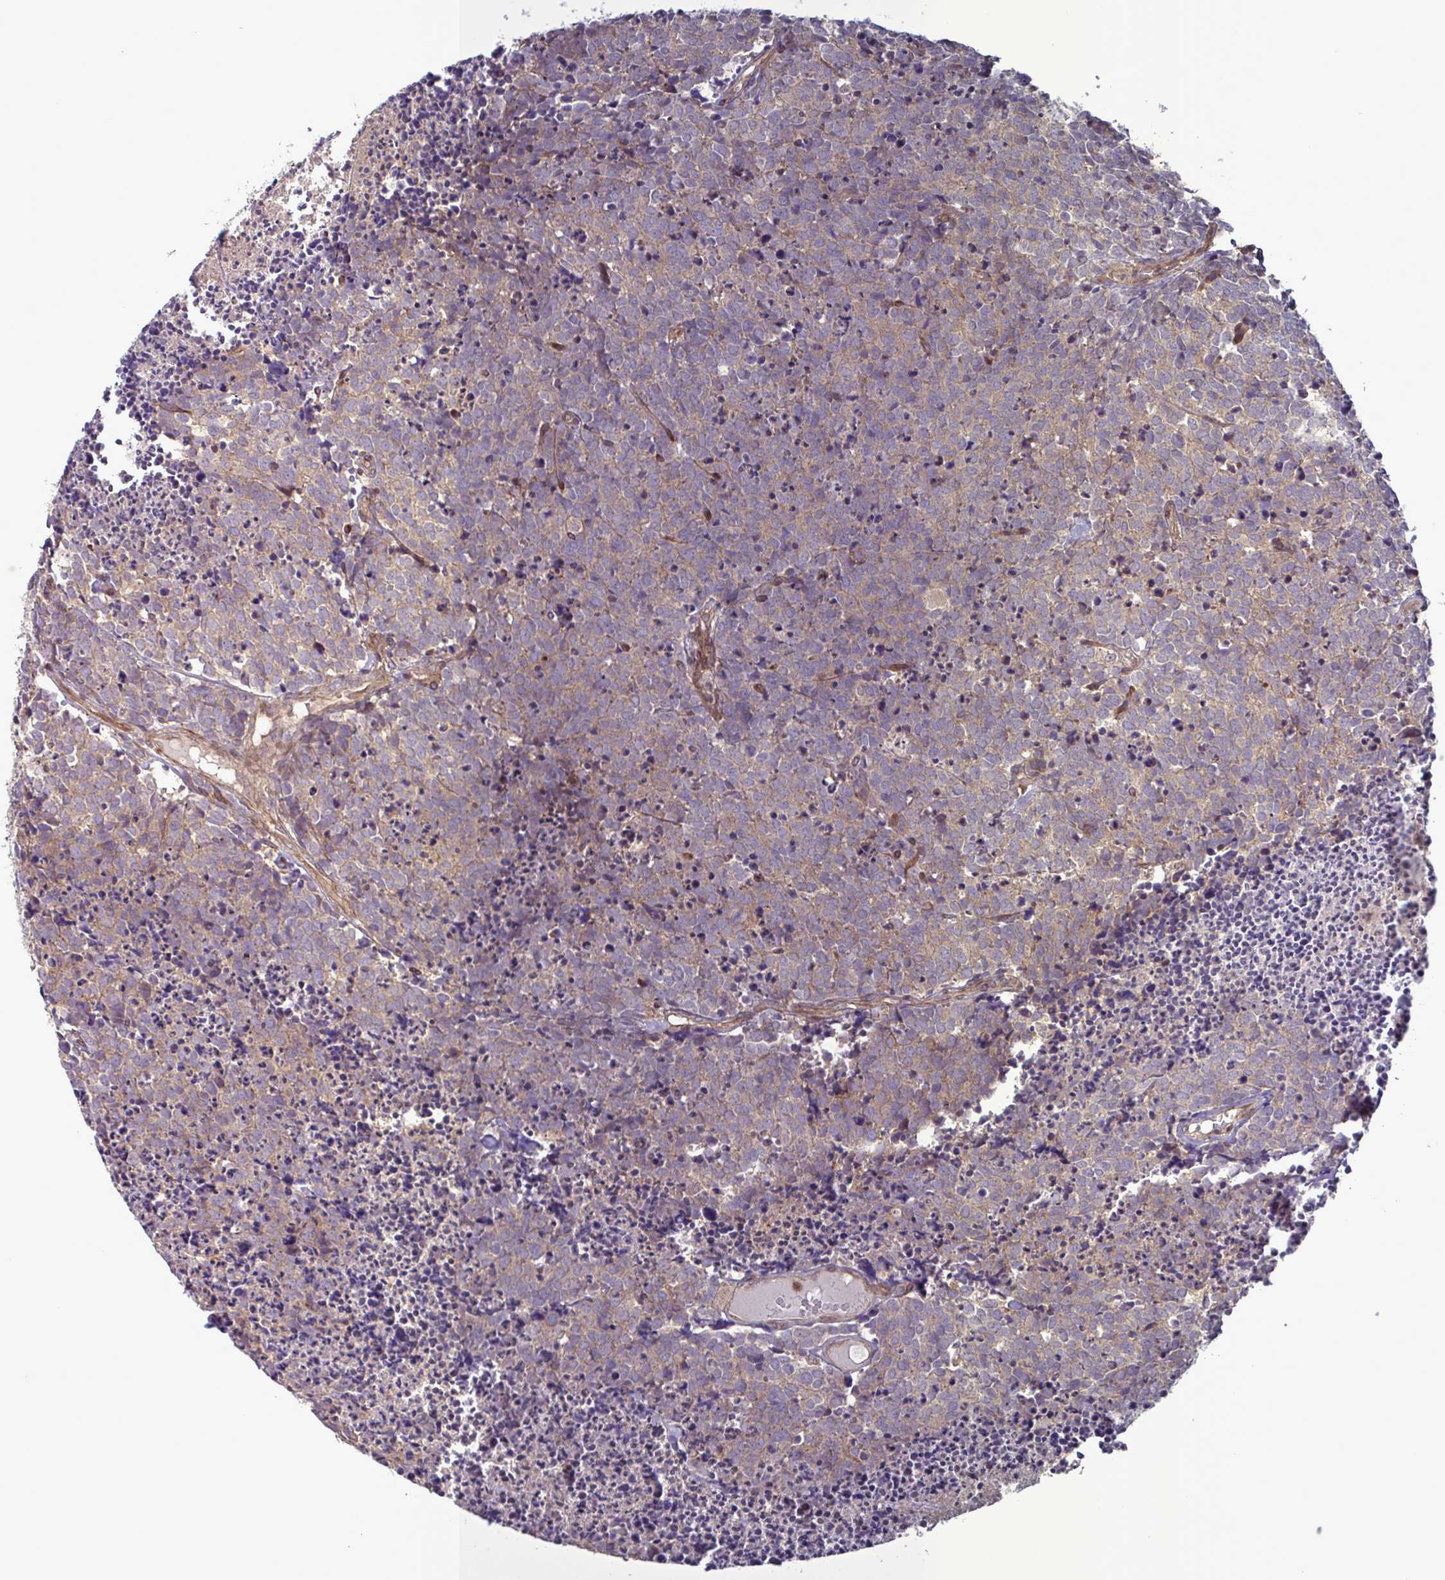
{"staining": {"intensity": "weak", "quantity": ">75%", "location": "cytoplasmic/membranous"}, "tissue": "carcinoid", "cell_type": "Tumor cells", "image_type": "cancer", "snomed": [{"axis": "morphology", "description": "Carcinoid, malignant, NOS"}, {"axis": "topography", "description": "Skin"}], "caption": "Carcinoid stained with a protein marker reveals weak staining in tumor cells.", "gene": "GLTP", "patient": {"sex": "female", "age": 79}}